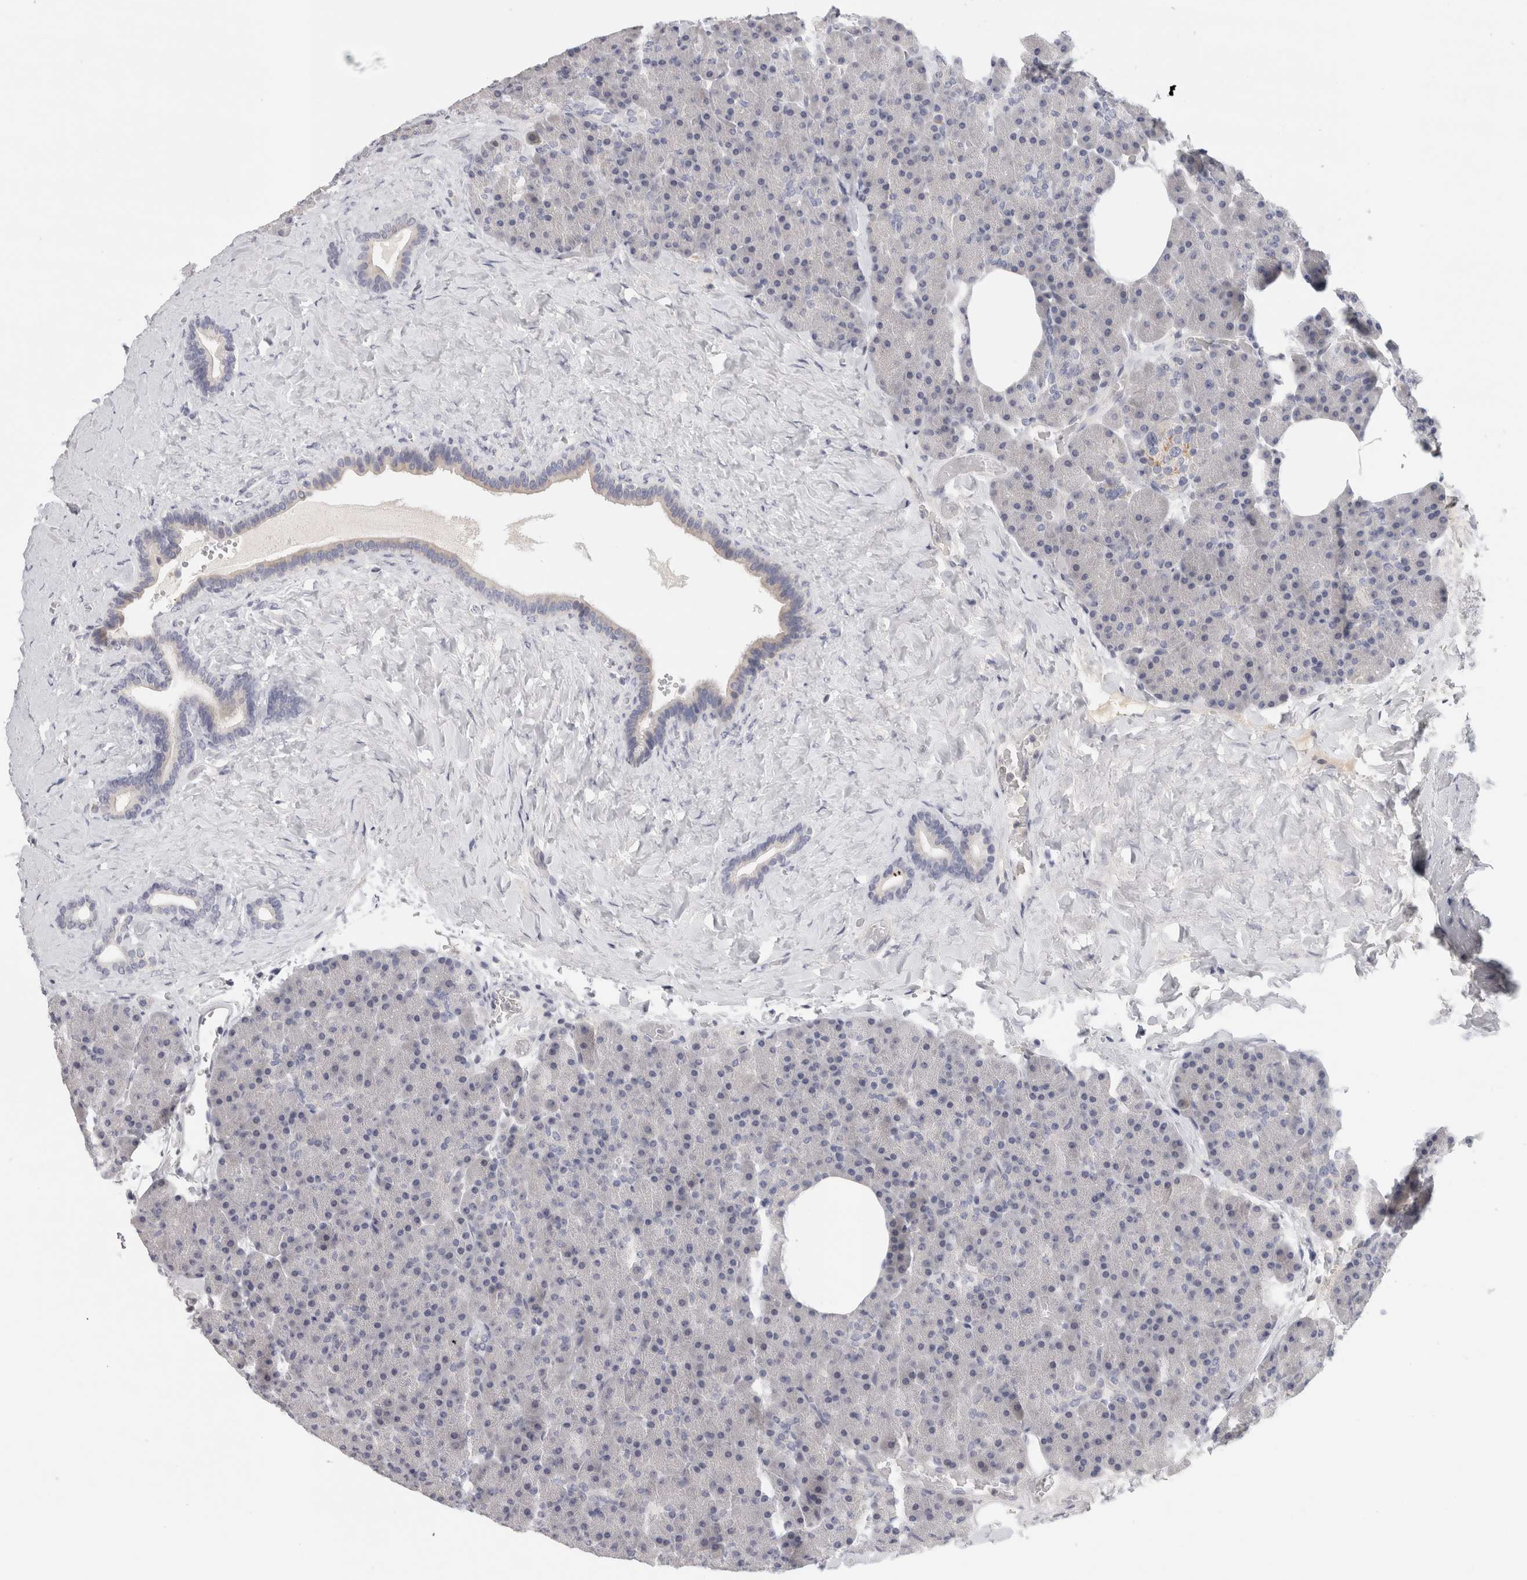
{"staining": {"intensity": "negative", "quantity": "none", "location": "none"}, "tissue": "pancreas", "cell_type": "Exocrine glandular cells", "image_type": "normal", "snomed": [{"axis": "morphology", "description": "Normal tissue, NOS"}, {"axis": "morphology", "description": "Carcinoid, malignant, NOS"}, {"axis": "topography", "description": "Pancreas"}], "caption": "The histopathology image exhibits no significant staining in exocrine glandular cells of pancreas. The staining is performed using DAB brown chromogen with nuclei counter-stained in using hematoxylin.", "gene": "STK31", "patient": {"sex": "female", "age": 35}}